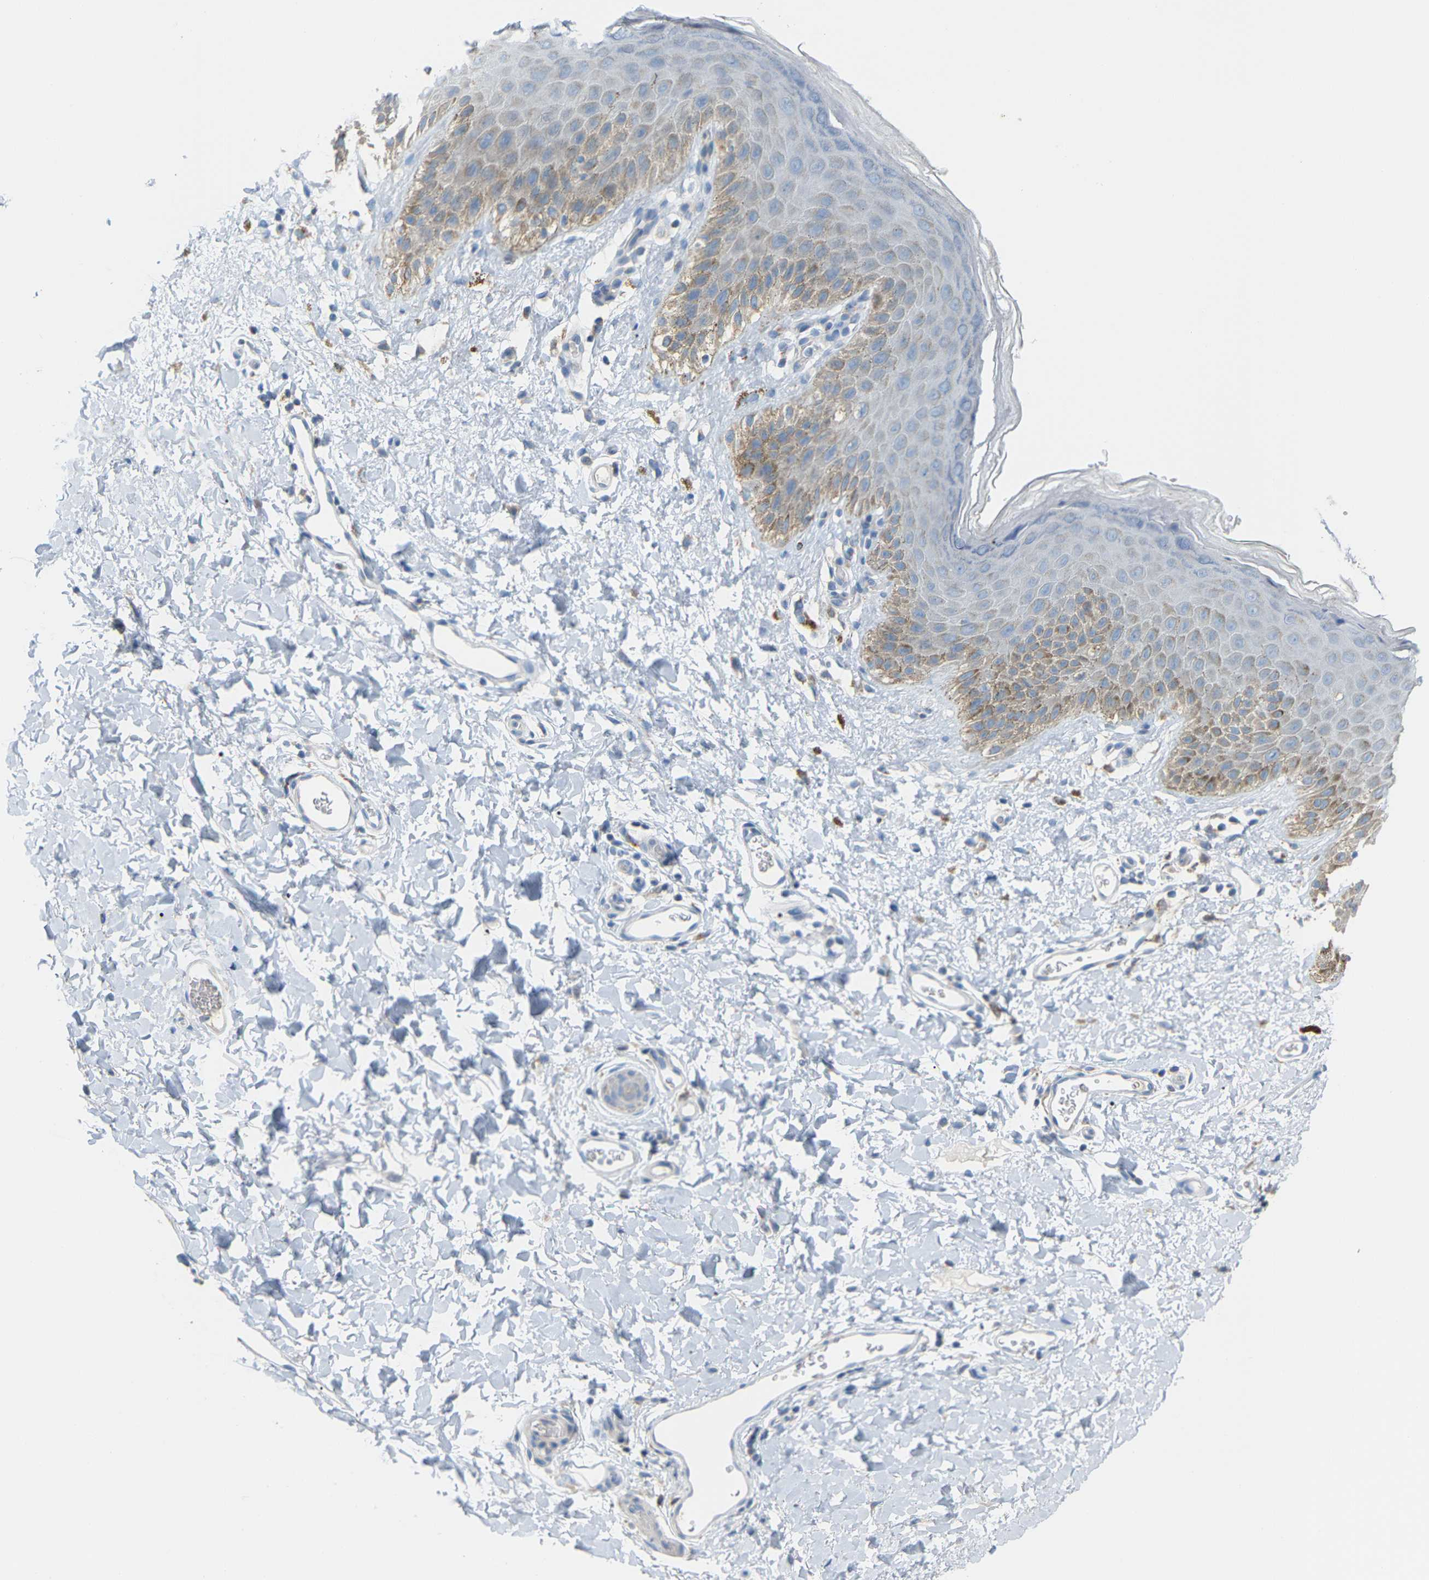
{"staining": {"intensity": "weak", "quantity": "<25%", "location": "cytoplasmic/membranous"}, "tissue": "skin", "cell_type": "Epidermal cells", "image_type": "normal", "snomed": [{"axis": "morphology", "description": "Normal tissue, NOS"}, {"axis": "topography", "description": "Anal"}], "caption": "IHC micrograph of unremarkable skin: human skin stained with DAB (3,3'-diaminobenzidine) exhibits no significant protein expression in epidermal cells.", "gene": "CROT", "patient": {"sex": "male", "age": 44}}